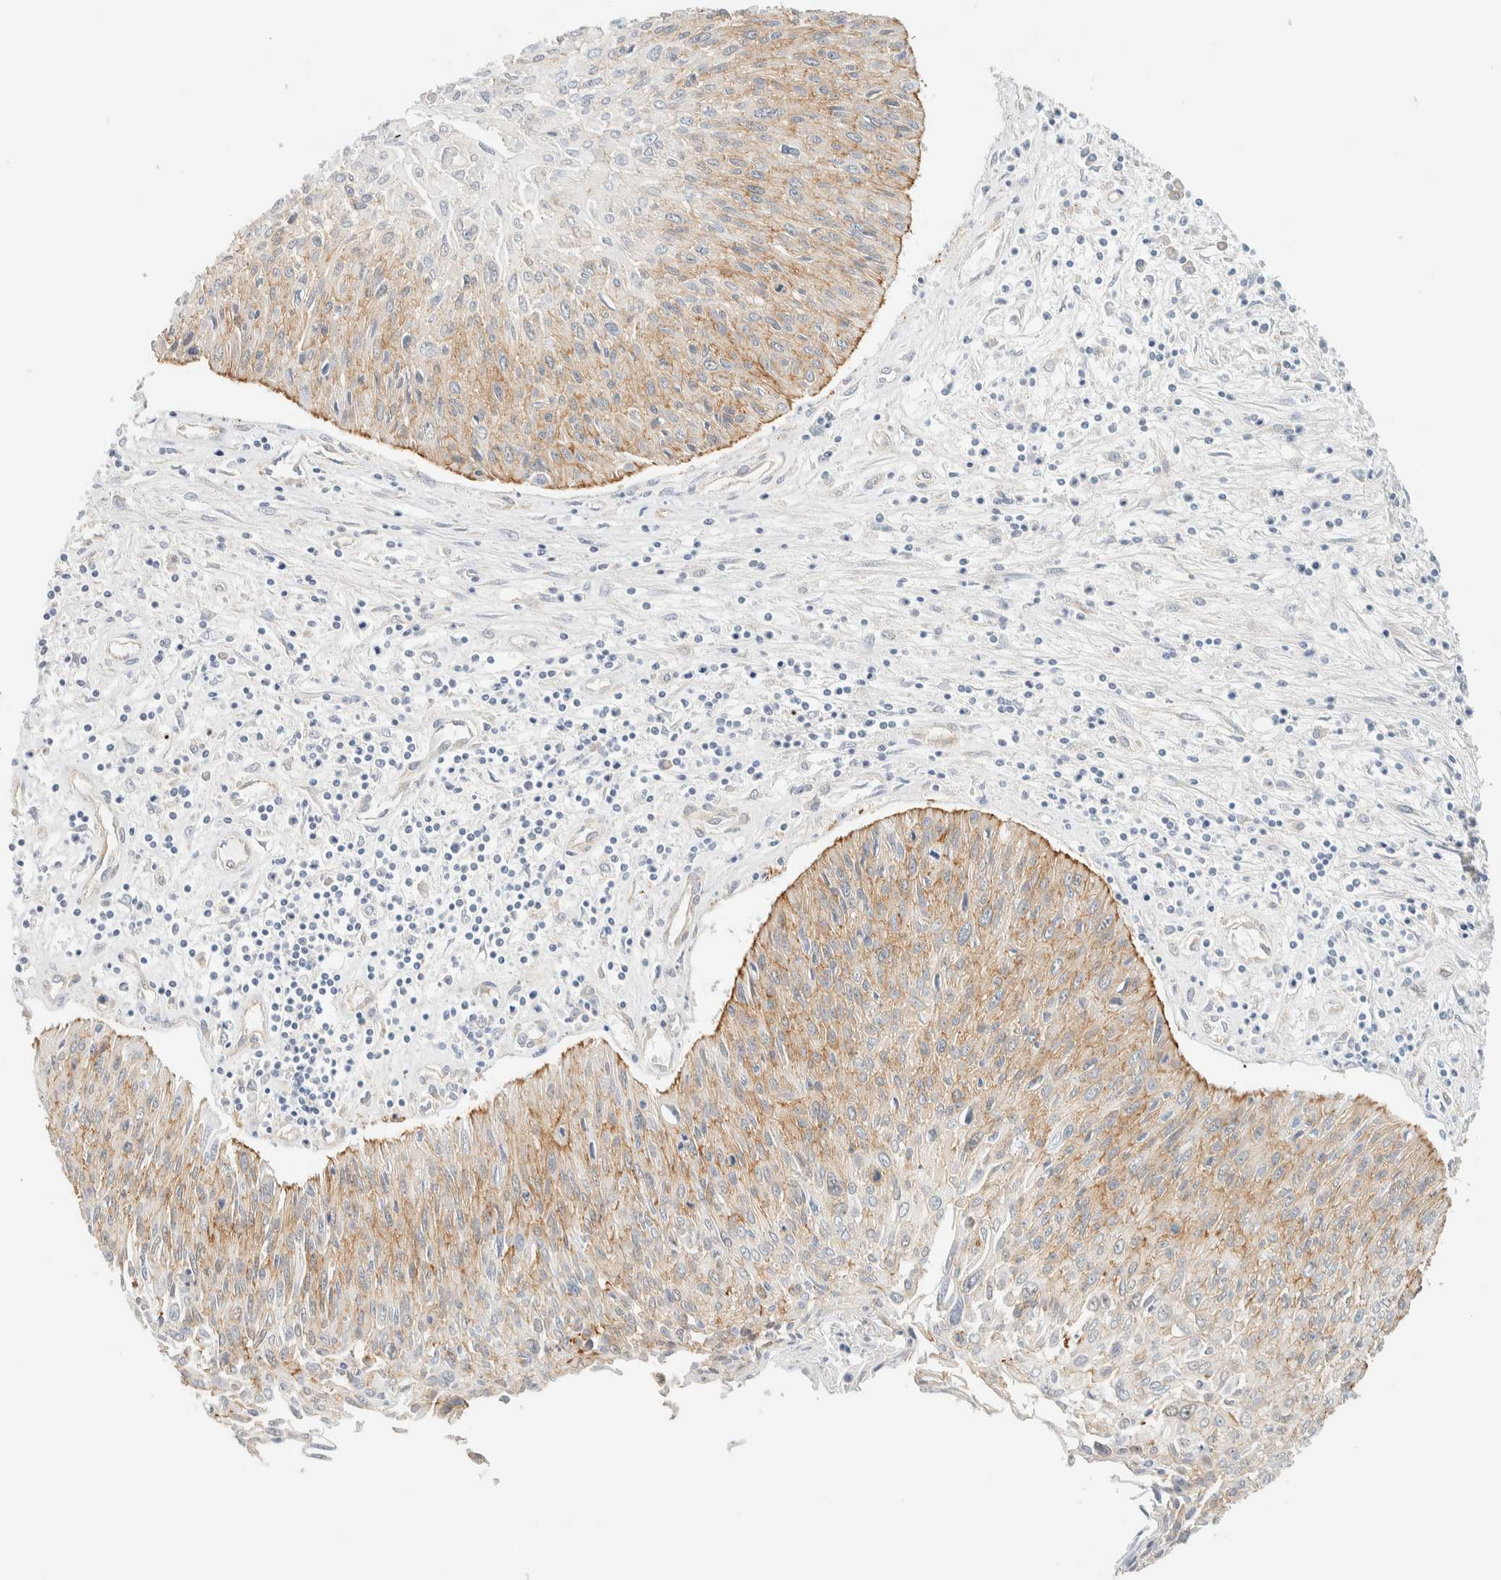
{"staining": {"intensity": "moderate", "quantity": "25%-75%", "location": "cytoplasmic/membranous"}, "tissue": "cervical cancer", "cell_type": "Tumor cells", "image_type": "cancer", "snomed": [{"axis": "morphology", "description": "Squamous cell carcinoma, NOS"}, {"axis": "topography", "description": "Cervix"}], "caption": "Immunohistochemistry (IHC) (DAB) staining of human cervical cancer exhibits moderate cytoplasmic/membranous protein staining in approximately 25%-75% of tumor cells.", "gene": "LIMA1", "patient": {"sex": "female", "age": 51}}